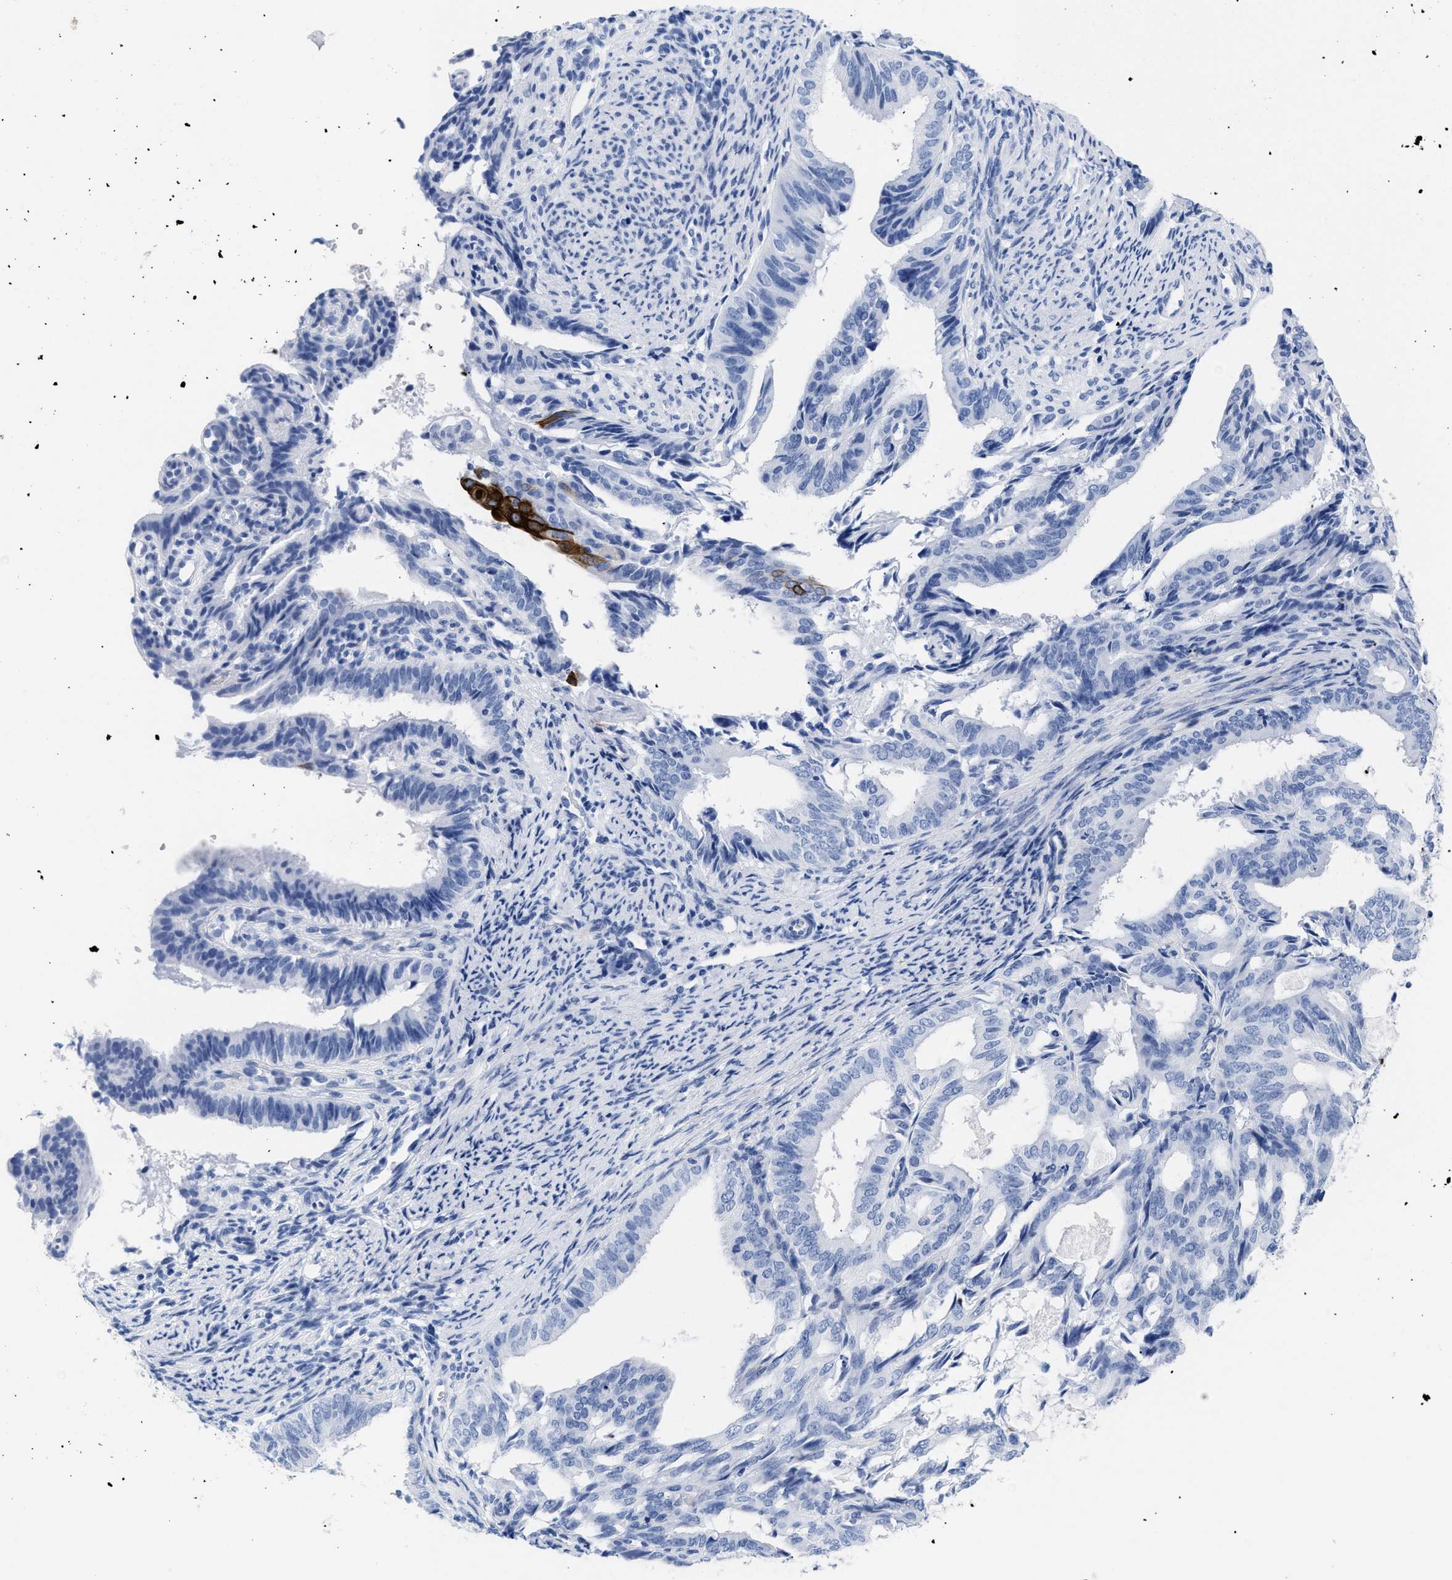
{"staining": {"intensity": "strong", "quantity": "<25%", "location": "cytoplasmic/membranous"}, "tissue": "endometrial cancer", "cell_type": "Tumor cells", "image_type": "cancer", "snomed": [{"axis": "morphology", "description": "Adenocarcinoma, NOS"}, {"axis": "topography", "description": "Endometrium"}], "caption": "High-magnification brightfield microscopy of endometrial adenocarcinoma stained with DAB (brown) and counterstained with hematoxylin (blue). tumor cells exhibit strong cytoplasmic/membranous expression is seen in about<25% of cells. The staining was performed using DAB (3,3'-diaminobenzidine) to visualize the protein expression in brown, while the nuclei were stained in blue with hematoxylin (Magnification: 20x).", "gene": "DUSP26", "patient": {"sex": "female", "age": 58}}